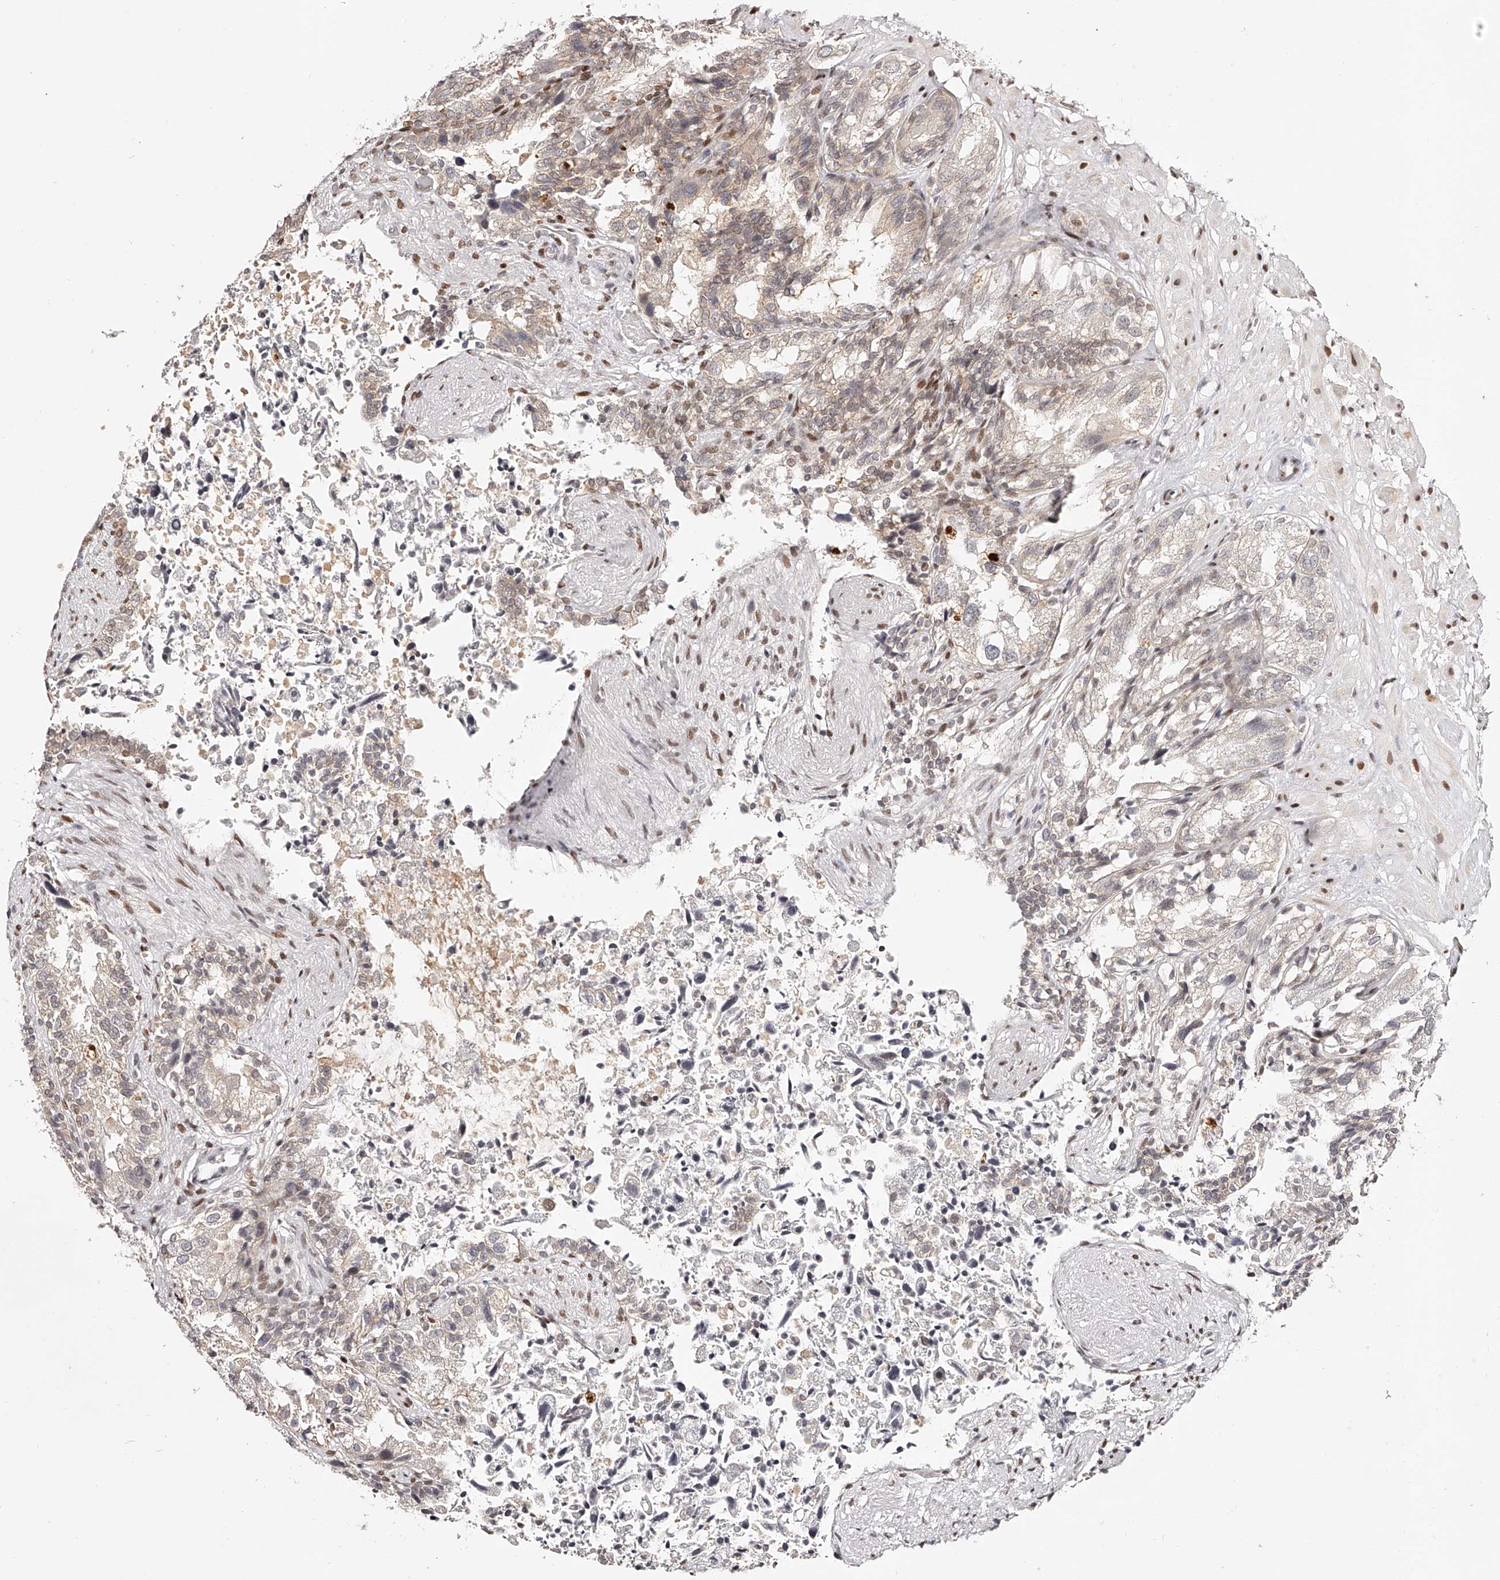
{"staining": {"intensity": "weak", "quantity": "25%-75%", "location": "cytoplasmic/membranous,nuclear"}, "tissue": "seminal vesicle", "cell_type": "Glandular cells", "image_type": "normal", "snomed": [{"axis": "morphology", "description": "Normal tissue, NOS"}, {"axis": "topography", "description": "Seminal veicle"}, {"axis": "topography", "description": "Peripheral nerve tissue"}], "caption": "High-power microscopy captured an immunohistochemistry photomicrograph of unremarkable seminal vesicle, revealing weak cytoplasmic/membranous,nuclear expression in about 25%-75% of glandular cells.", "gene": "USF3", "patient": {"sex": "male", "age": 63}}